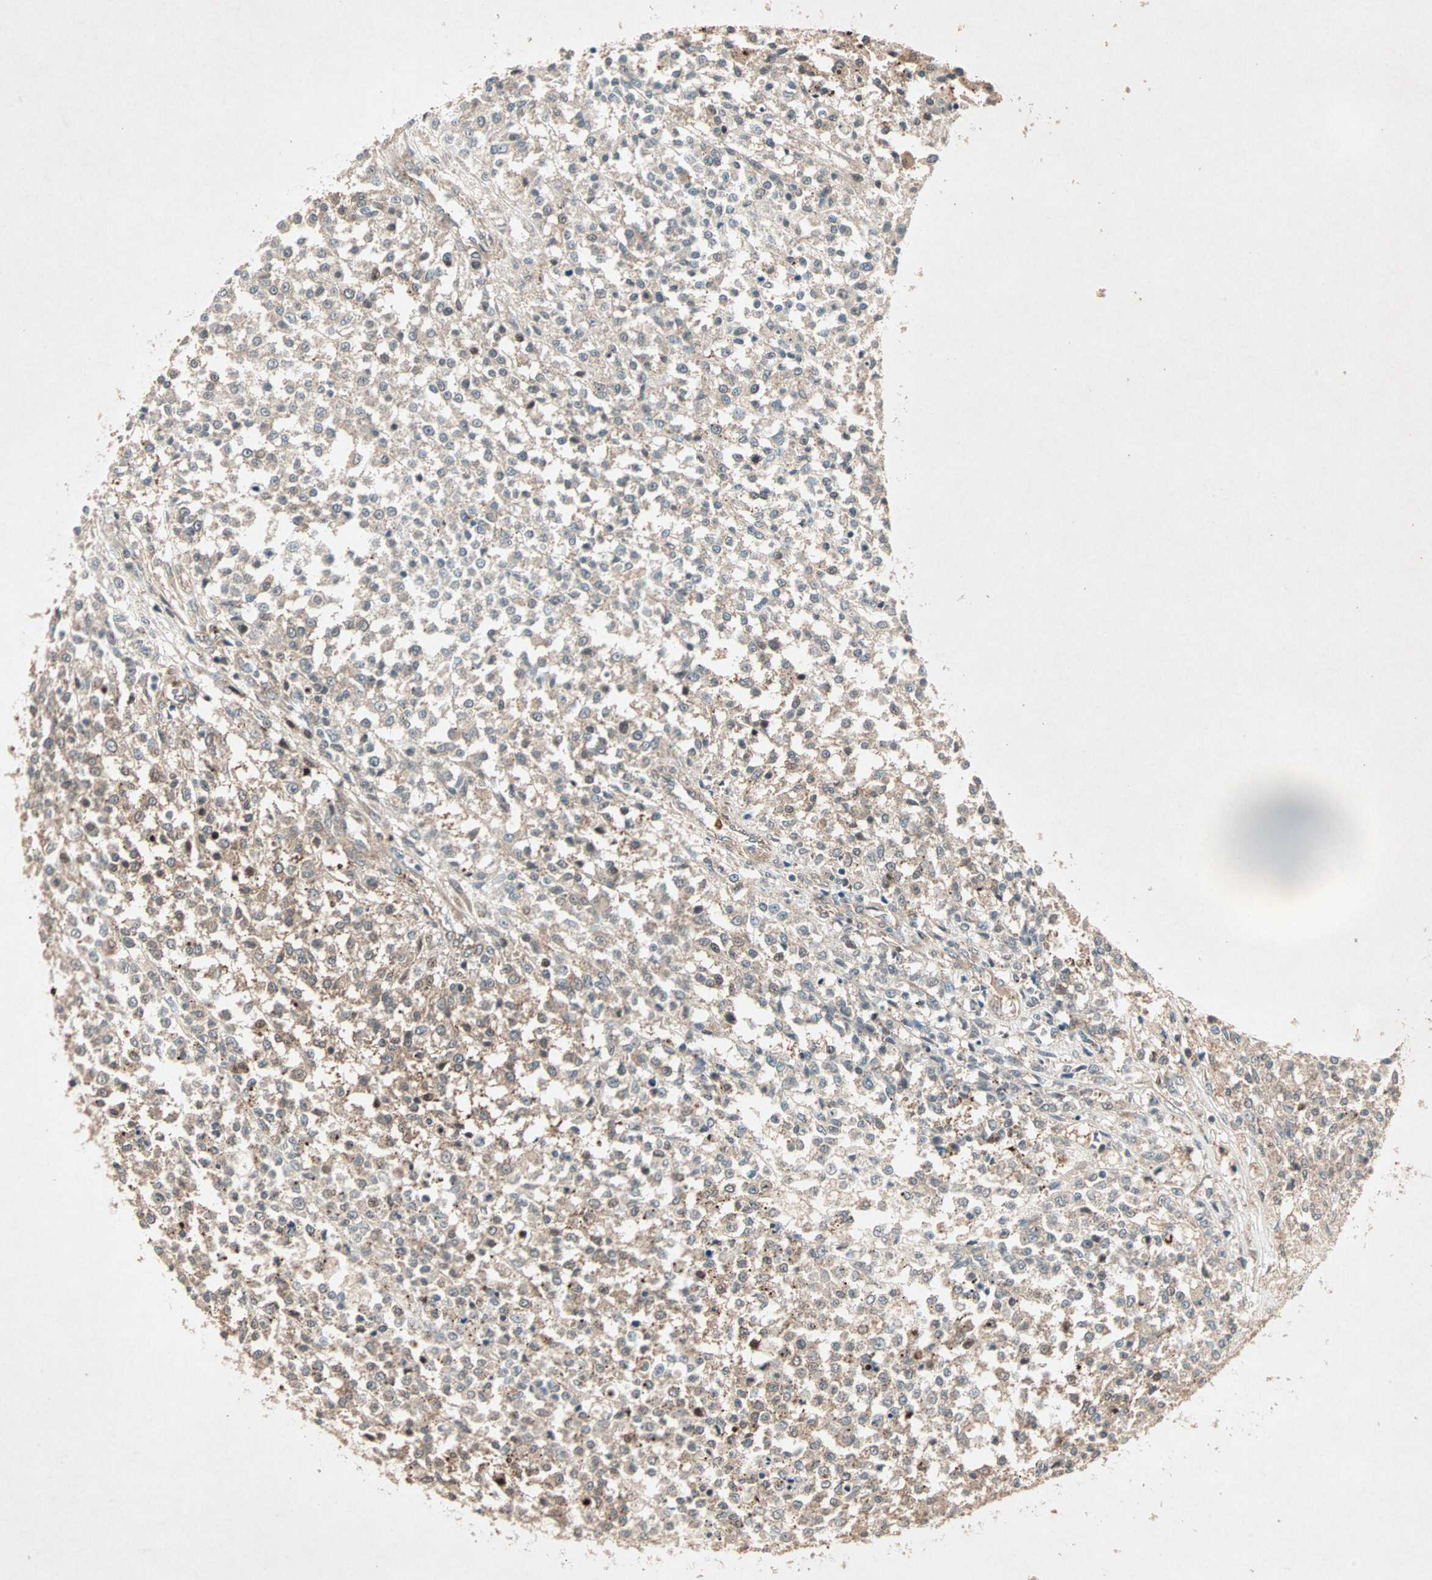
{"staining": {"intensity": "weak", "quantity": ">75%", "location": "cytoplasmic/membranous"}, "tissue": "testis cancer", "cell_type": "Tumor cells", "image_type": "cancer", "snomed": [{"axis": "morphology", "description": "Seminoma, NOS"}, {"axis": "topography", "description": "Testis"}], "caption": "An IHC image of neoplastic tissue is shown. Protein staining in brown labels weak cytoplasmic/membranous positivity in testis cancer within tumor cells. The staining is performed using DAB (3,3'-diaminobenzidine) brown chromogen to label protein expression. The nuclei are counter-stained blue using hematoxylin.", "gene": "SDSL", "patient": {"sex": "male", "age": 59}}